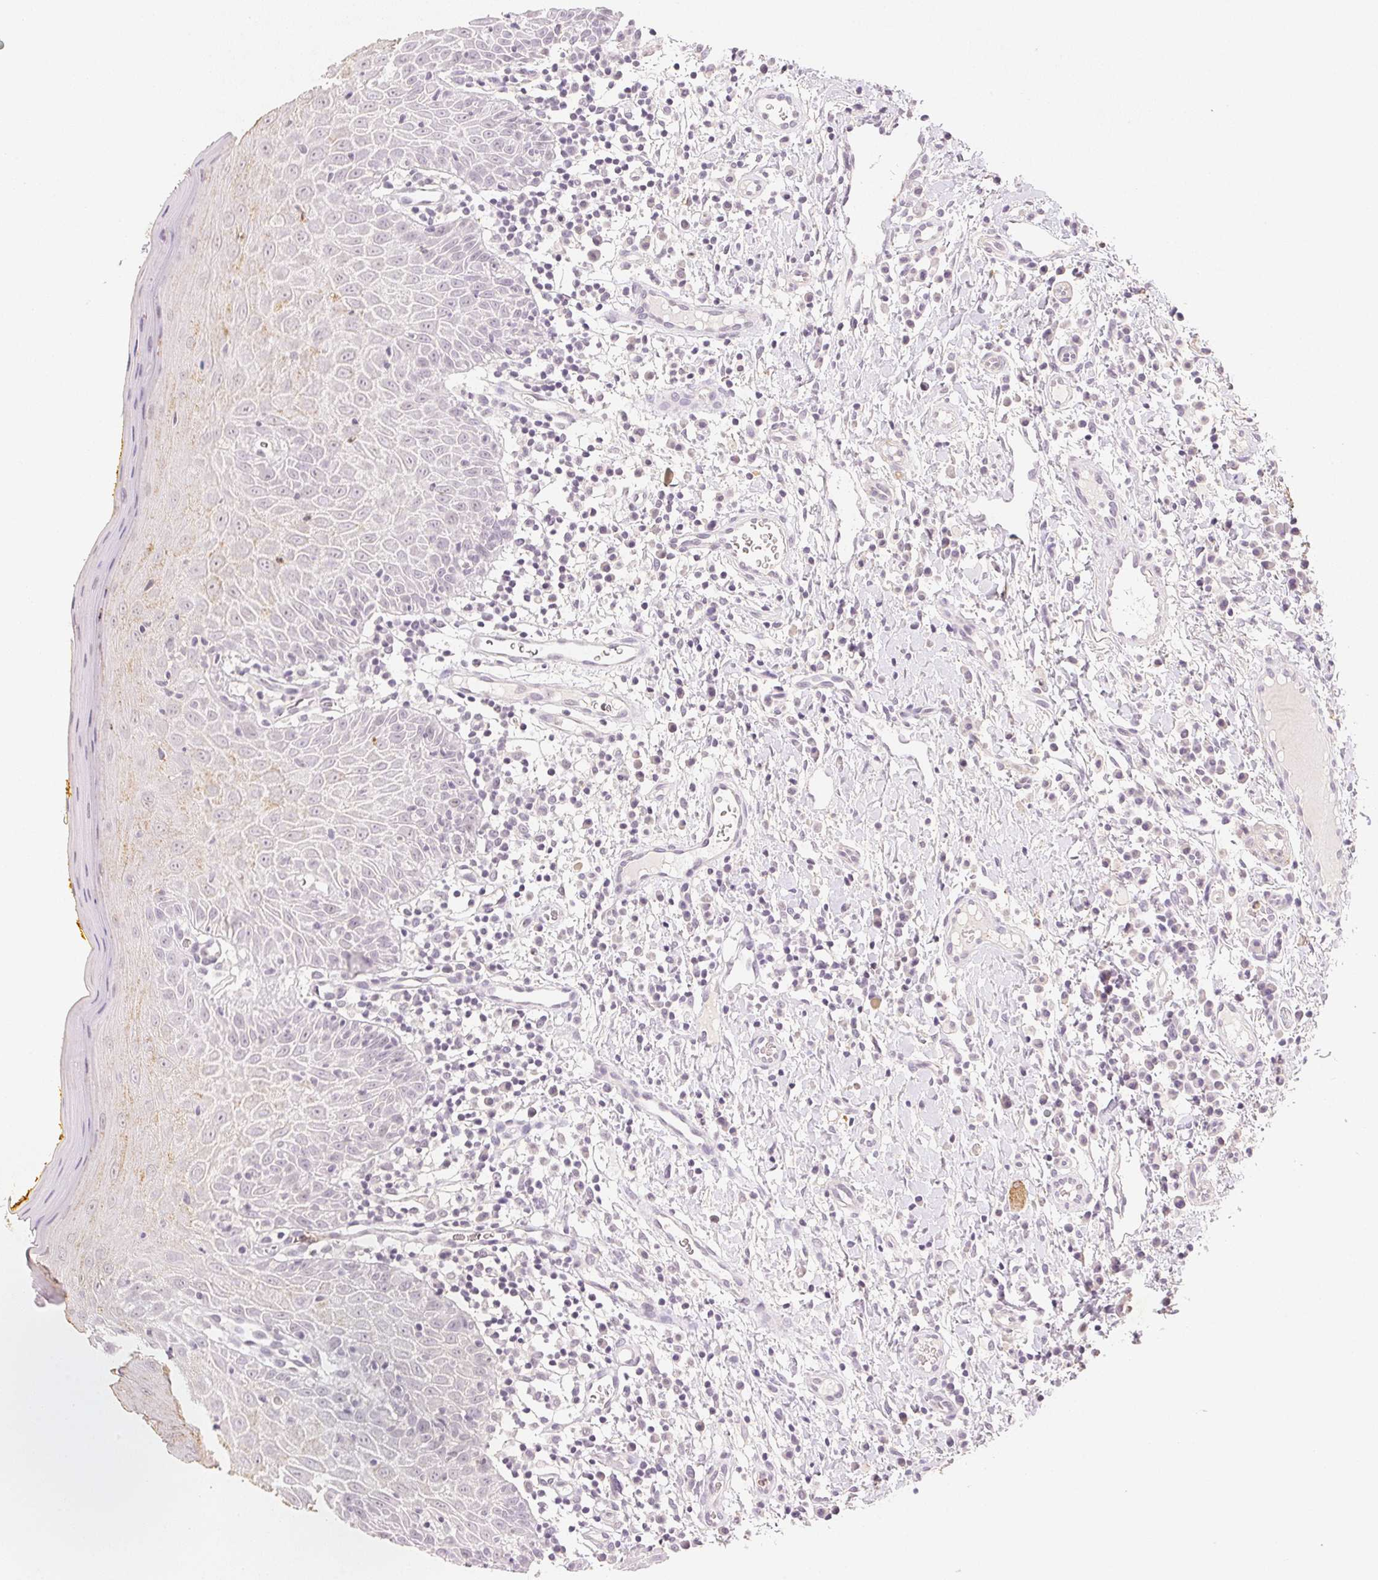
{"staining": {"intensity": "weak", "quantity": "<25%", "location": "cytoplasmic/membranous"}, "tissue": "oral mucosa", "cell_type": "Squamous epithelial cells", "image_type": "normal", "snomed": [{"axis": "morphology", "description": "Normal tissue, NOS"}, {"axis": "topography", "description": "Oral tissue"}, {"axis": "topography", "description": "Tounge, NOS"}], "caption": "Immunohistochemistry image of benign oral mucosa: oral mucosa stained with DAB (3,3'-diaminobenzidine) shows no significant protein expression in squamous epithelial cells.", "gene": "SMTN", "patient": {"sex": "female", "age": 58}}